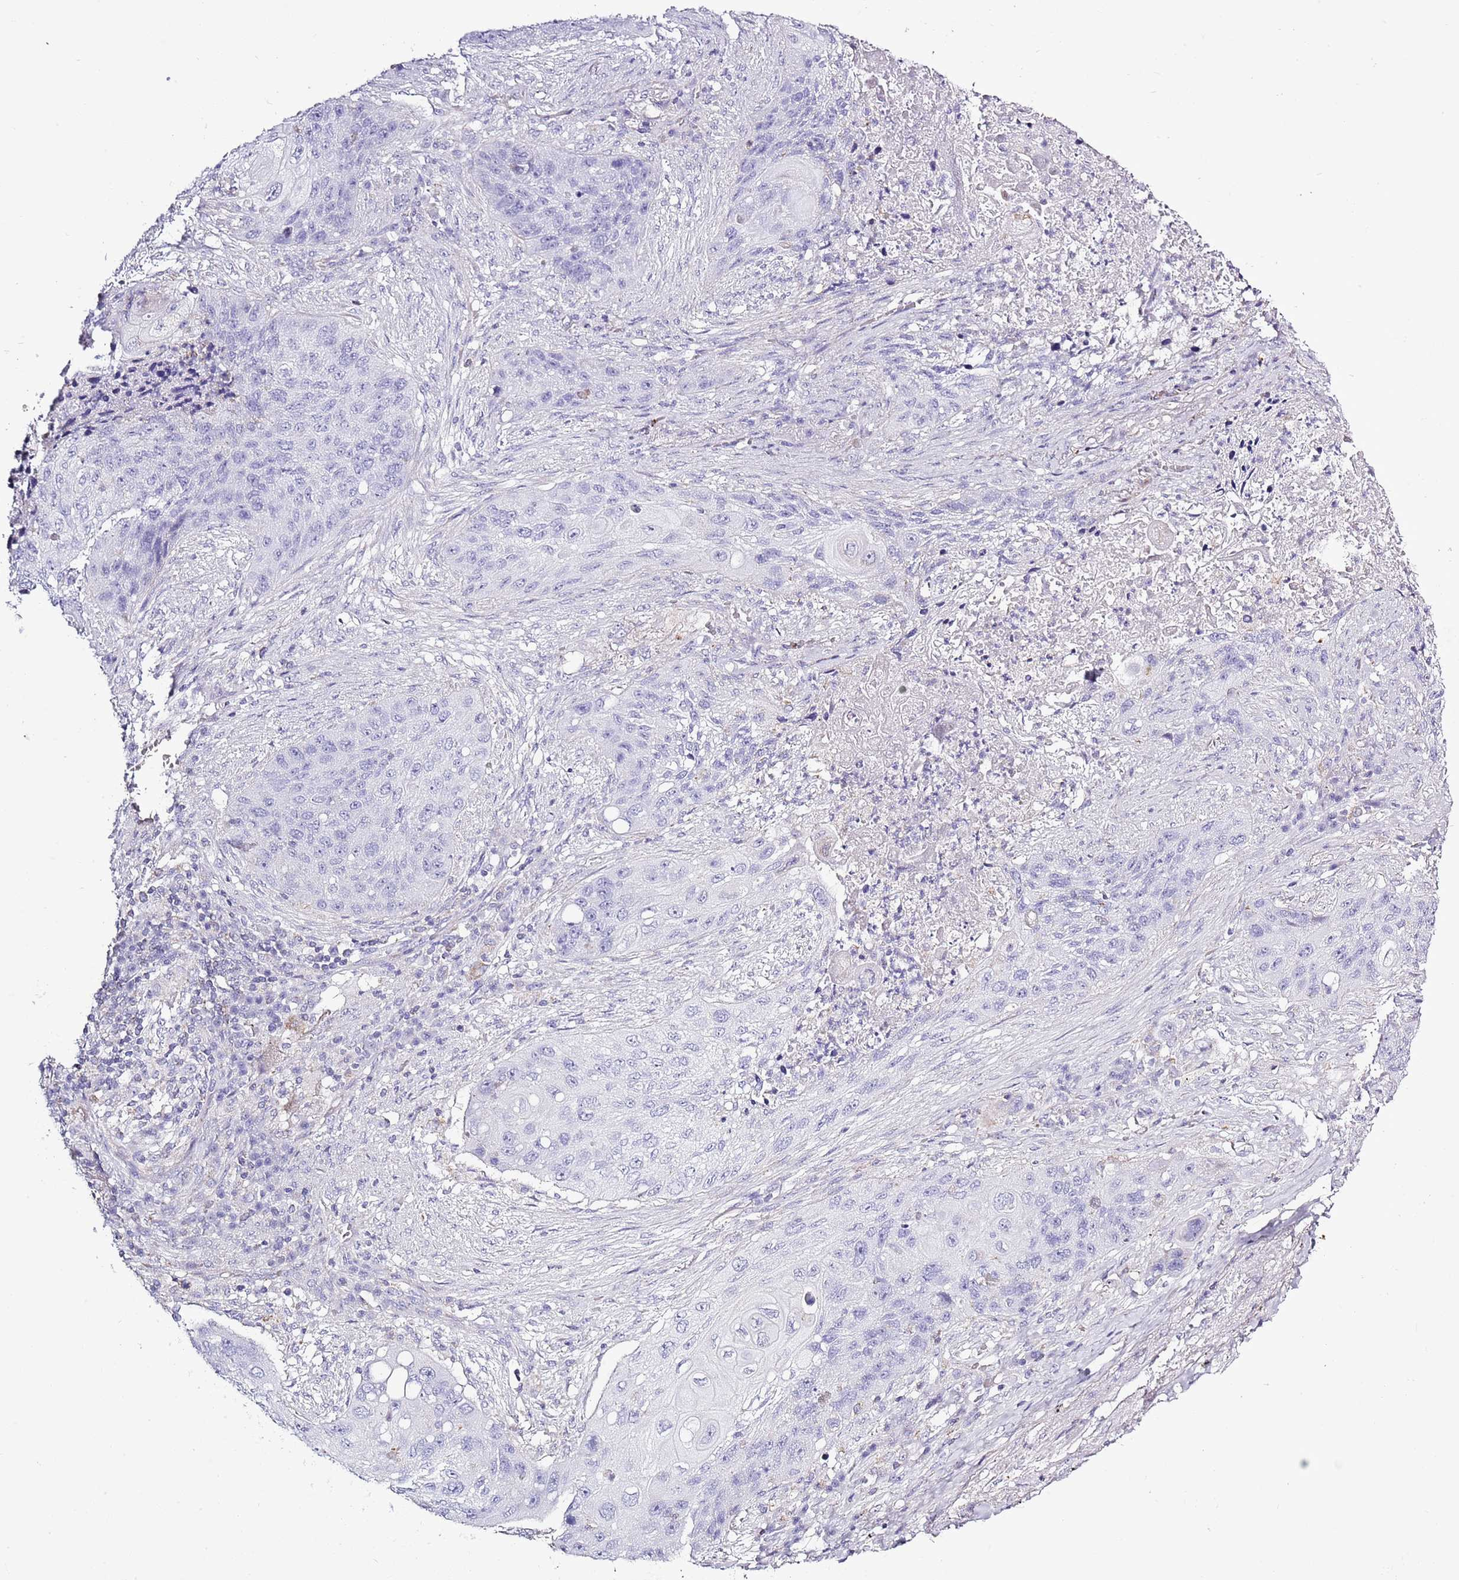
{"staining": {"intensity": "negative", "quantity": "none", "location": "none"}, "tissue": "lung cancer", "cell_type": "Tumor cells", "image_type": "cancer", "snomed": [{"axis": "morphology", "description": "Squamous cell carcinoma, NOS"}, {"axis": "topography", "description": "Lung"}], "caption": "High magnification brightfield microscopy of lung cancer stained with DAB (3,3'-diaminobenzidine) (brown) and counterstained with hematoxylin (blue): tumor cells show no significant expression.", "gene": "SLC23A1", "patient": {"sex": "female", "age": 63}}